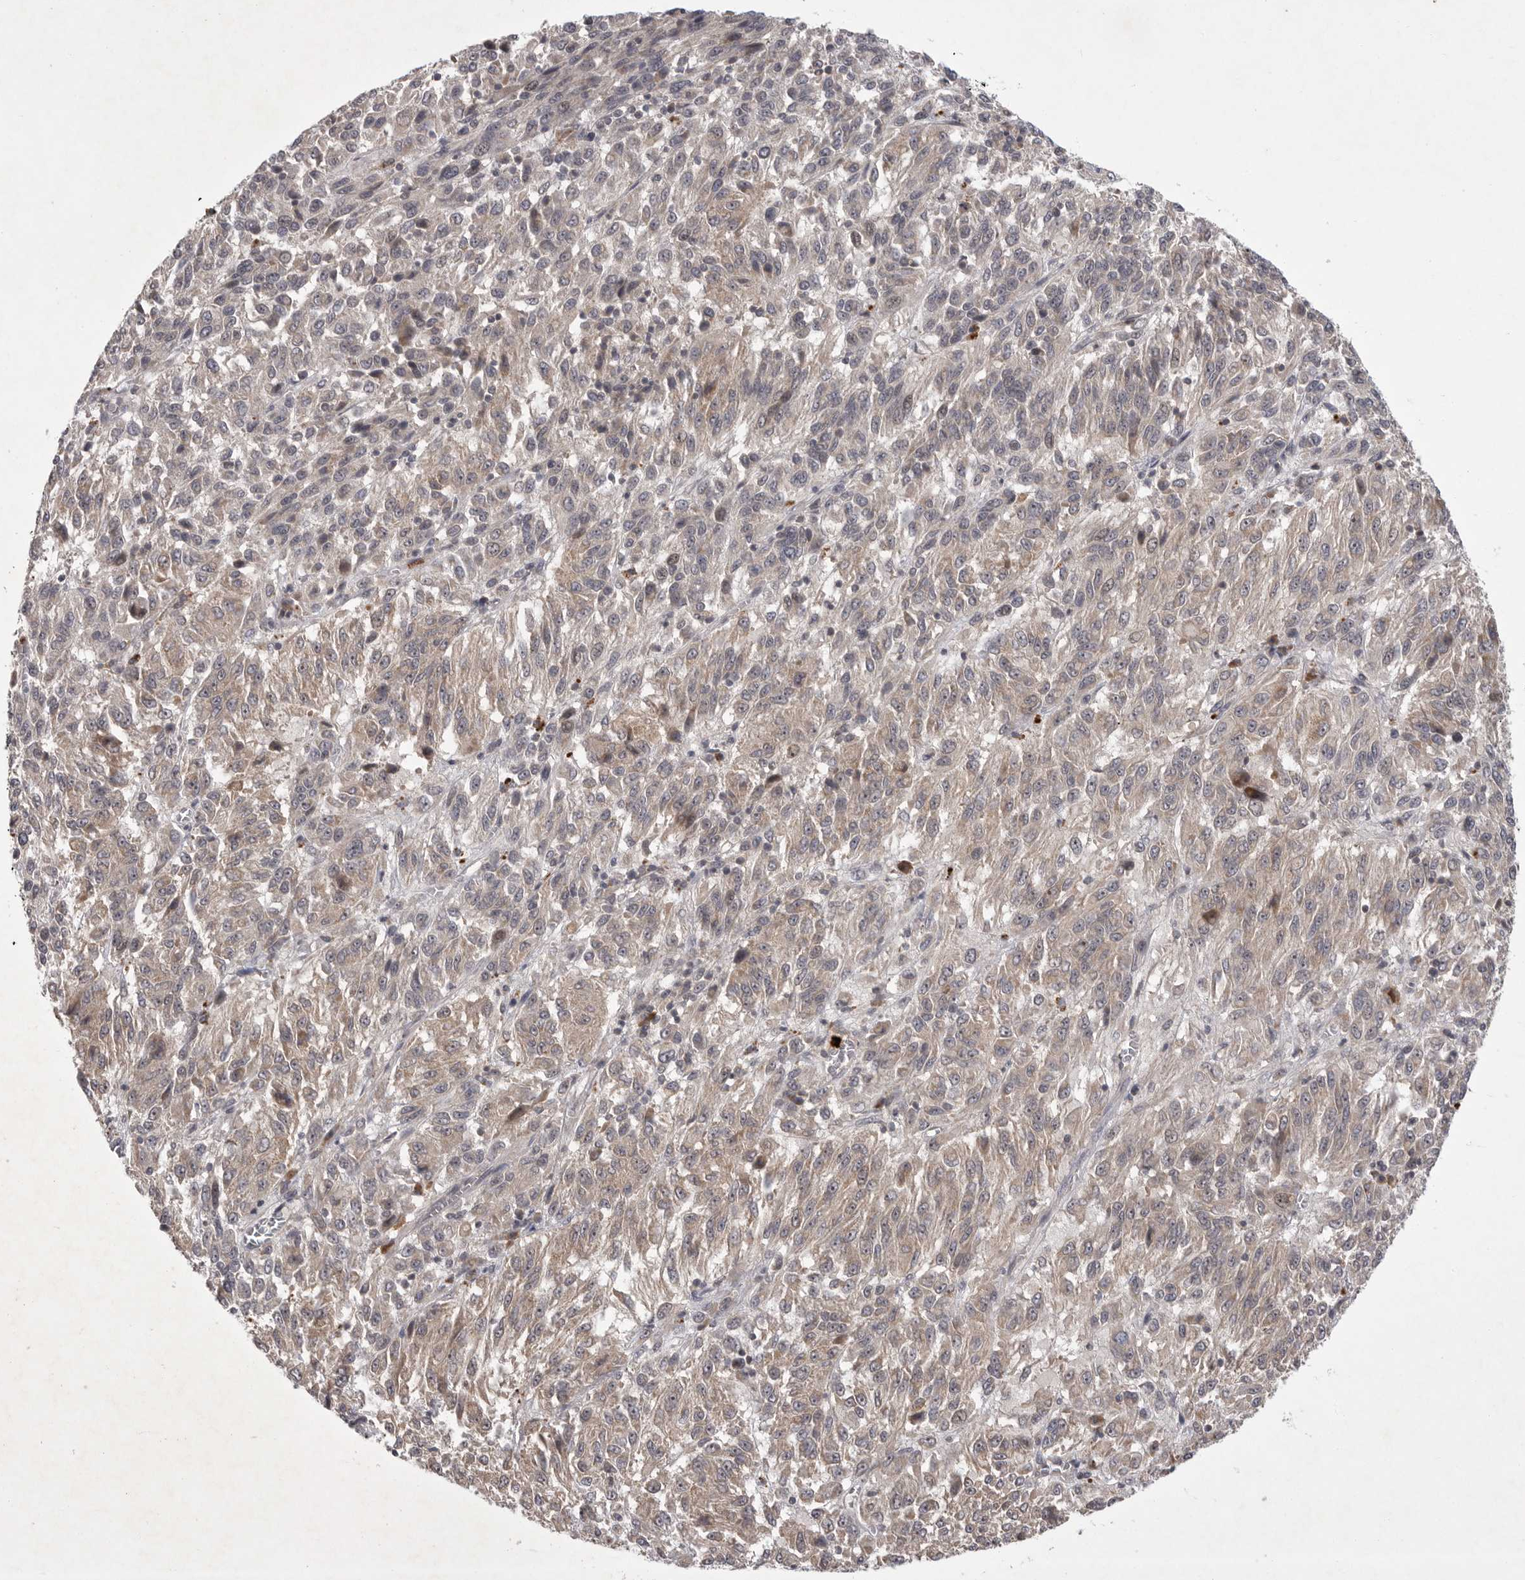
{"staining": {"intensity": "weak", "quantity": "25%-75%", "location": "cytoplasmic/membranous,nuclear"}, "tissue": "melanoma", "cell_type": "Tumor cells", "image_type": "cancer", "snomed": [{"axis": "morphology", "description": "Malignant melanoma, Metastatic site"}, {"axis": "topography", "description": "Lung"}], "caption": "A micrograph of human melanoma stained for a protein demonstrates weak cytoplasmic/membranous and nuclear brown staining in tumor cells. (Stains: DAB (3,3'-diaminobenzidine) in brown, nuclei in blue, Microscopy: brightfield microscopy at high magnification).", "gene": "UBE3D", "patient": {"sex": "male", "age": 64}}